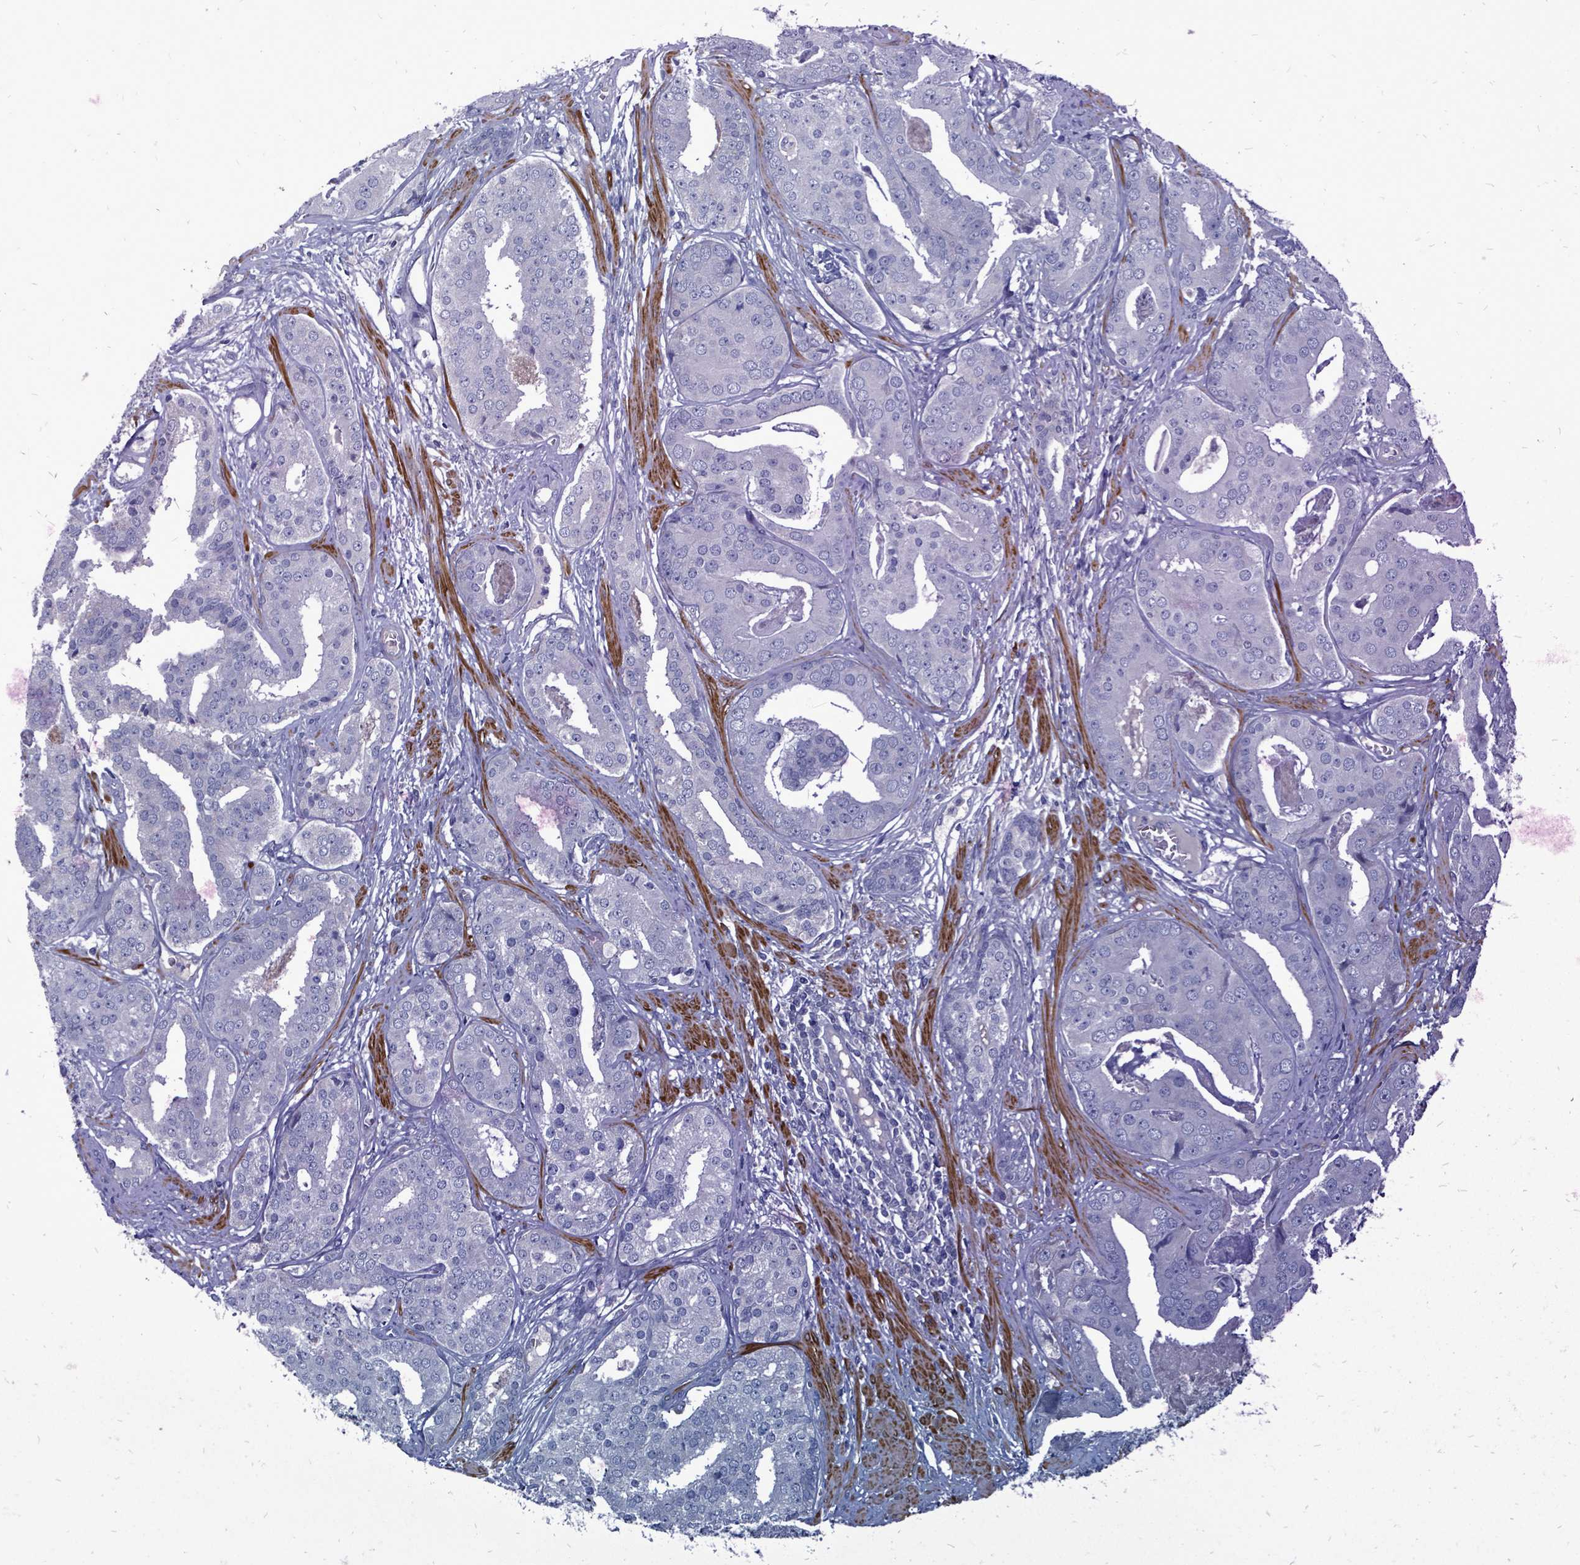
{"staining": {"intensity": "negative", "quantity": "none", "location": "none"}, "tissue": "prostate cancer", "cell_type": "Tumor cells", "image_type": "cancer", "snomed": [{"axis": "morphology", "description": "Adenocarcinoma, High grade"}, {"axis": "topography", "description": "Prostate"}], "caption": "DAB (3,3'-diaminobenzidine) immunohistochemical staining of human adenocarcinoma (high-grade) (prostate) demonstrates no significant positivity in tumor cells. (DAB (3,3'-diaminobenzidine) IHC with hematoxylin counter stain).", "gene": "ARGFX", "patient": {"sex": "male", "age": 71}}